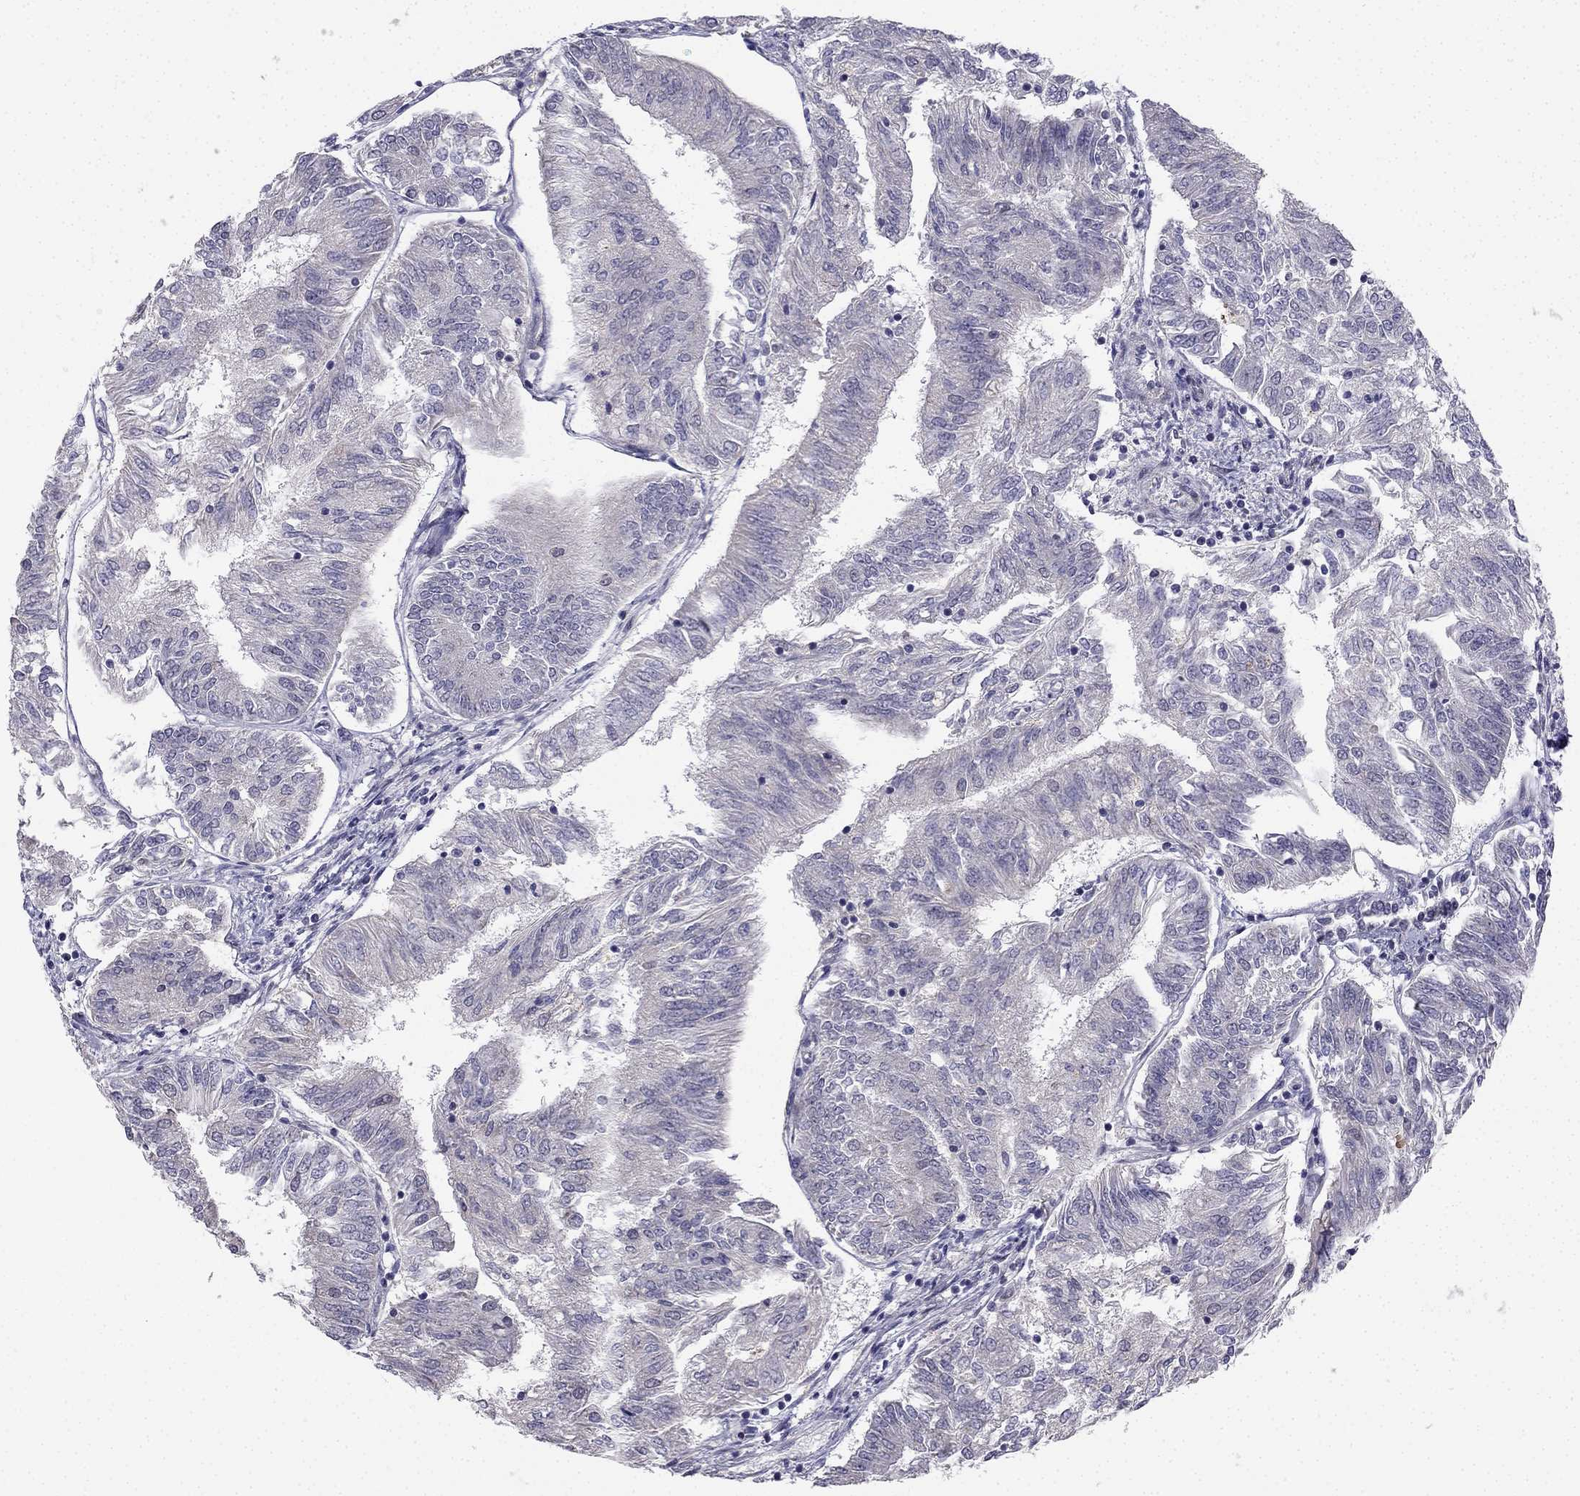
{"staining": {"intensity": "negative", "quantity": "none", "location": "none"}, "tissue": "endometrial cancer", "cell_type": "Tumor cells", "image_type": "cancer", "snomed": [{"axis": "morphology", "description": "Adenocarcinoma, NOS"}, {"axis": "topography", "description": "Endometrium"}], "caption": "DAB (3,3'-diaminobenzidine) immunohistochemical staining of human adenocarcinoma (endometrial) exhibits no significant staining in tumor cells. The staining was performed using DAB to visualize the protein expression in brown, while the nuclei were stained in blue with hematoxylin (Magnification: 20x).", "gene": "CHST8", "patient": {"sex": "female", "age": 58}}